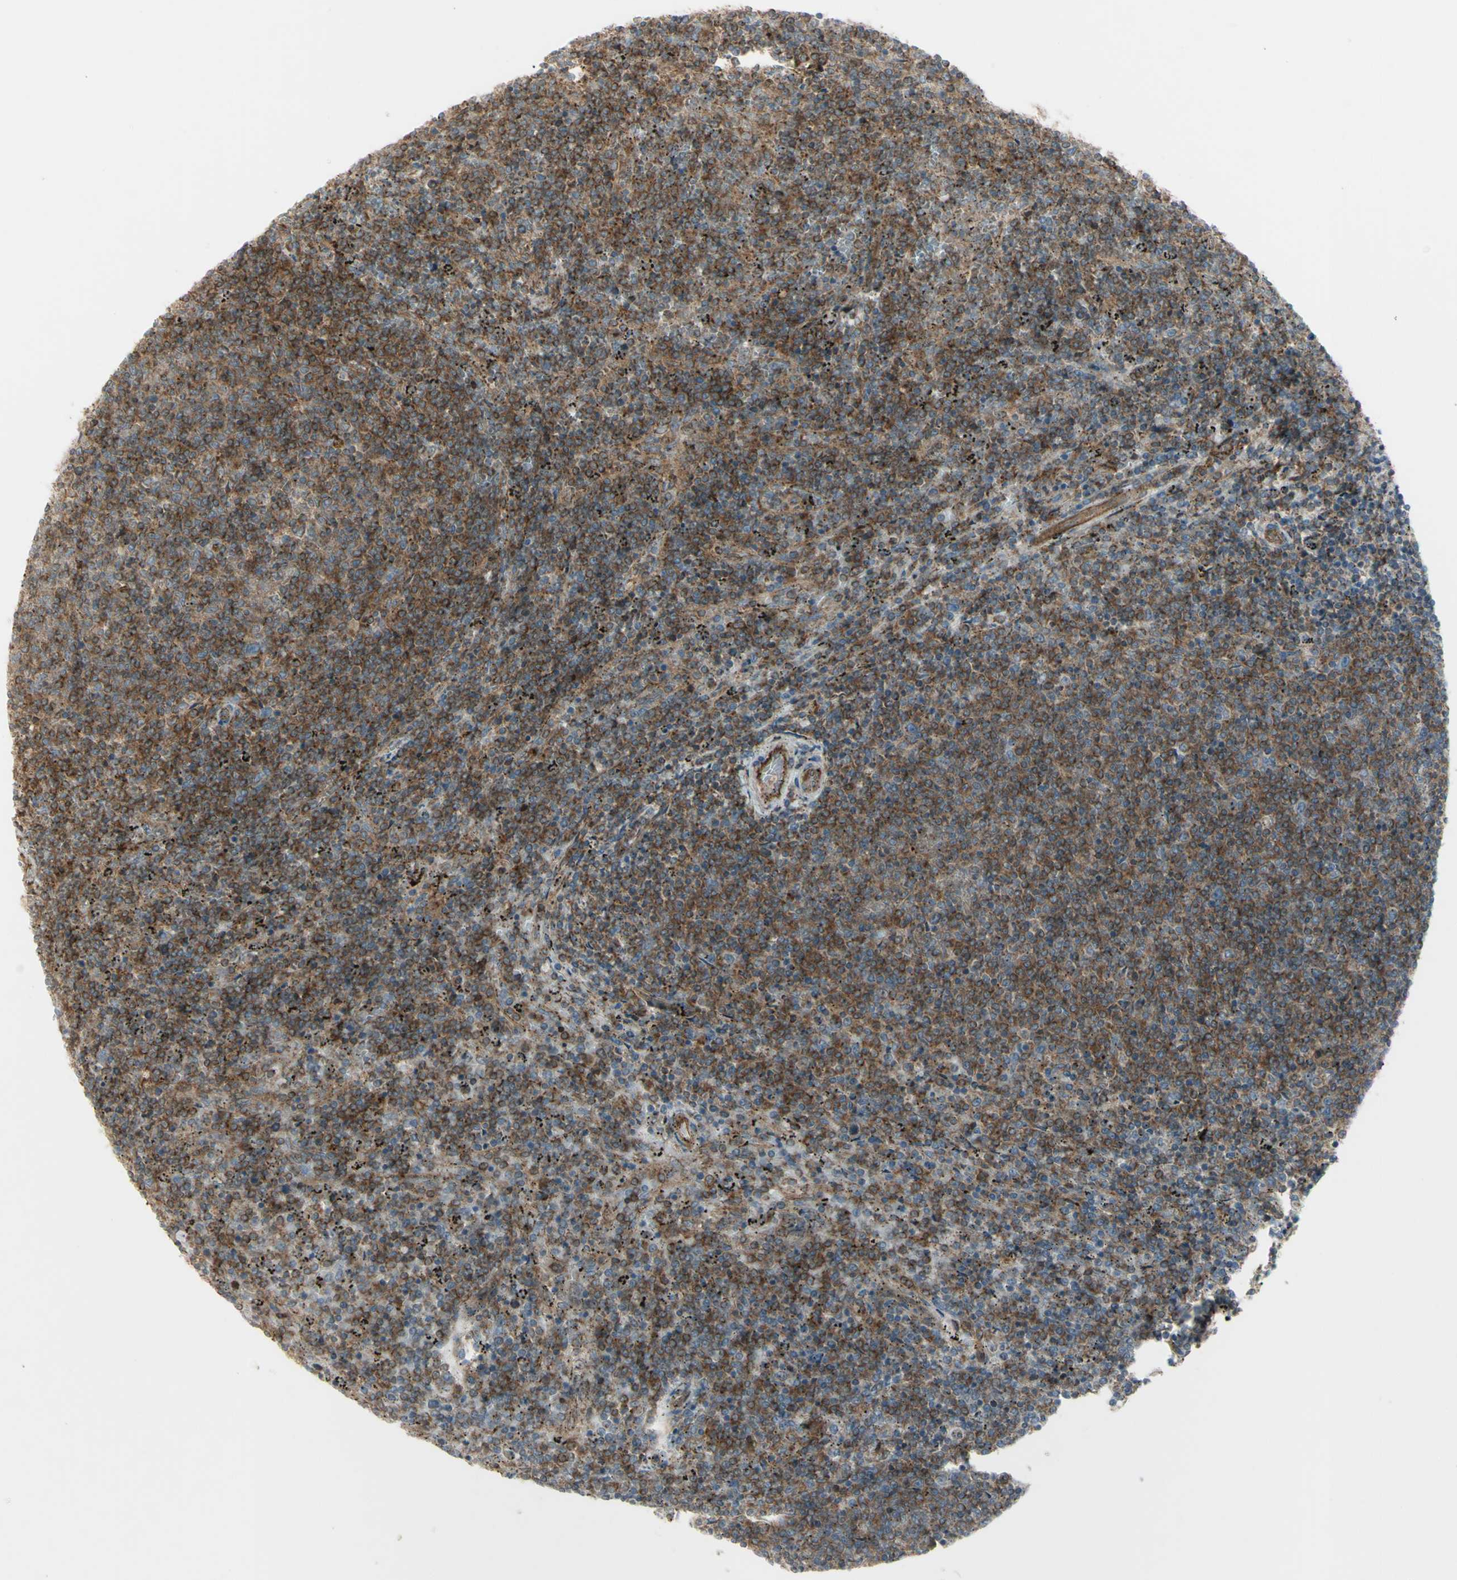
{"staining": {"intensity": "strong", "quantity": ">75%", "location": "cytoplasmic/membranous"}, "tissue": "lymphoma", "cell_type": "Tumor cells", "image_type": "cancer", "snomed": [{"axis": "morphology", "description": "Malignant lymphoma, non-Hodgkin's type, Low grade"}, {"axis": "topography", "description": "Spleen"}], "caption": "Malignant lymphoma, non-Hodgkin's type (low-grade) stained for a protein (brown) reveals strong cytoplasmic/membranous positive staining in approximately >75% of tumor cells.", "gene": "CYB5R1", "patient": {"sex": "female", "age": 50}}